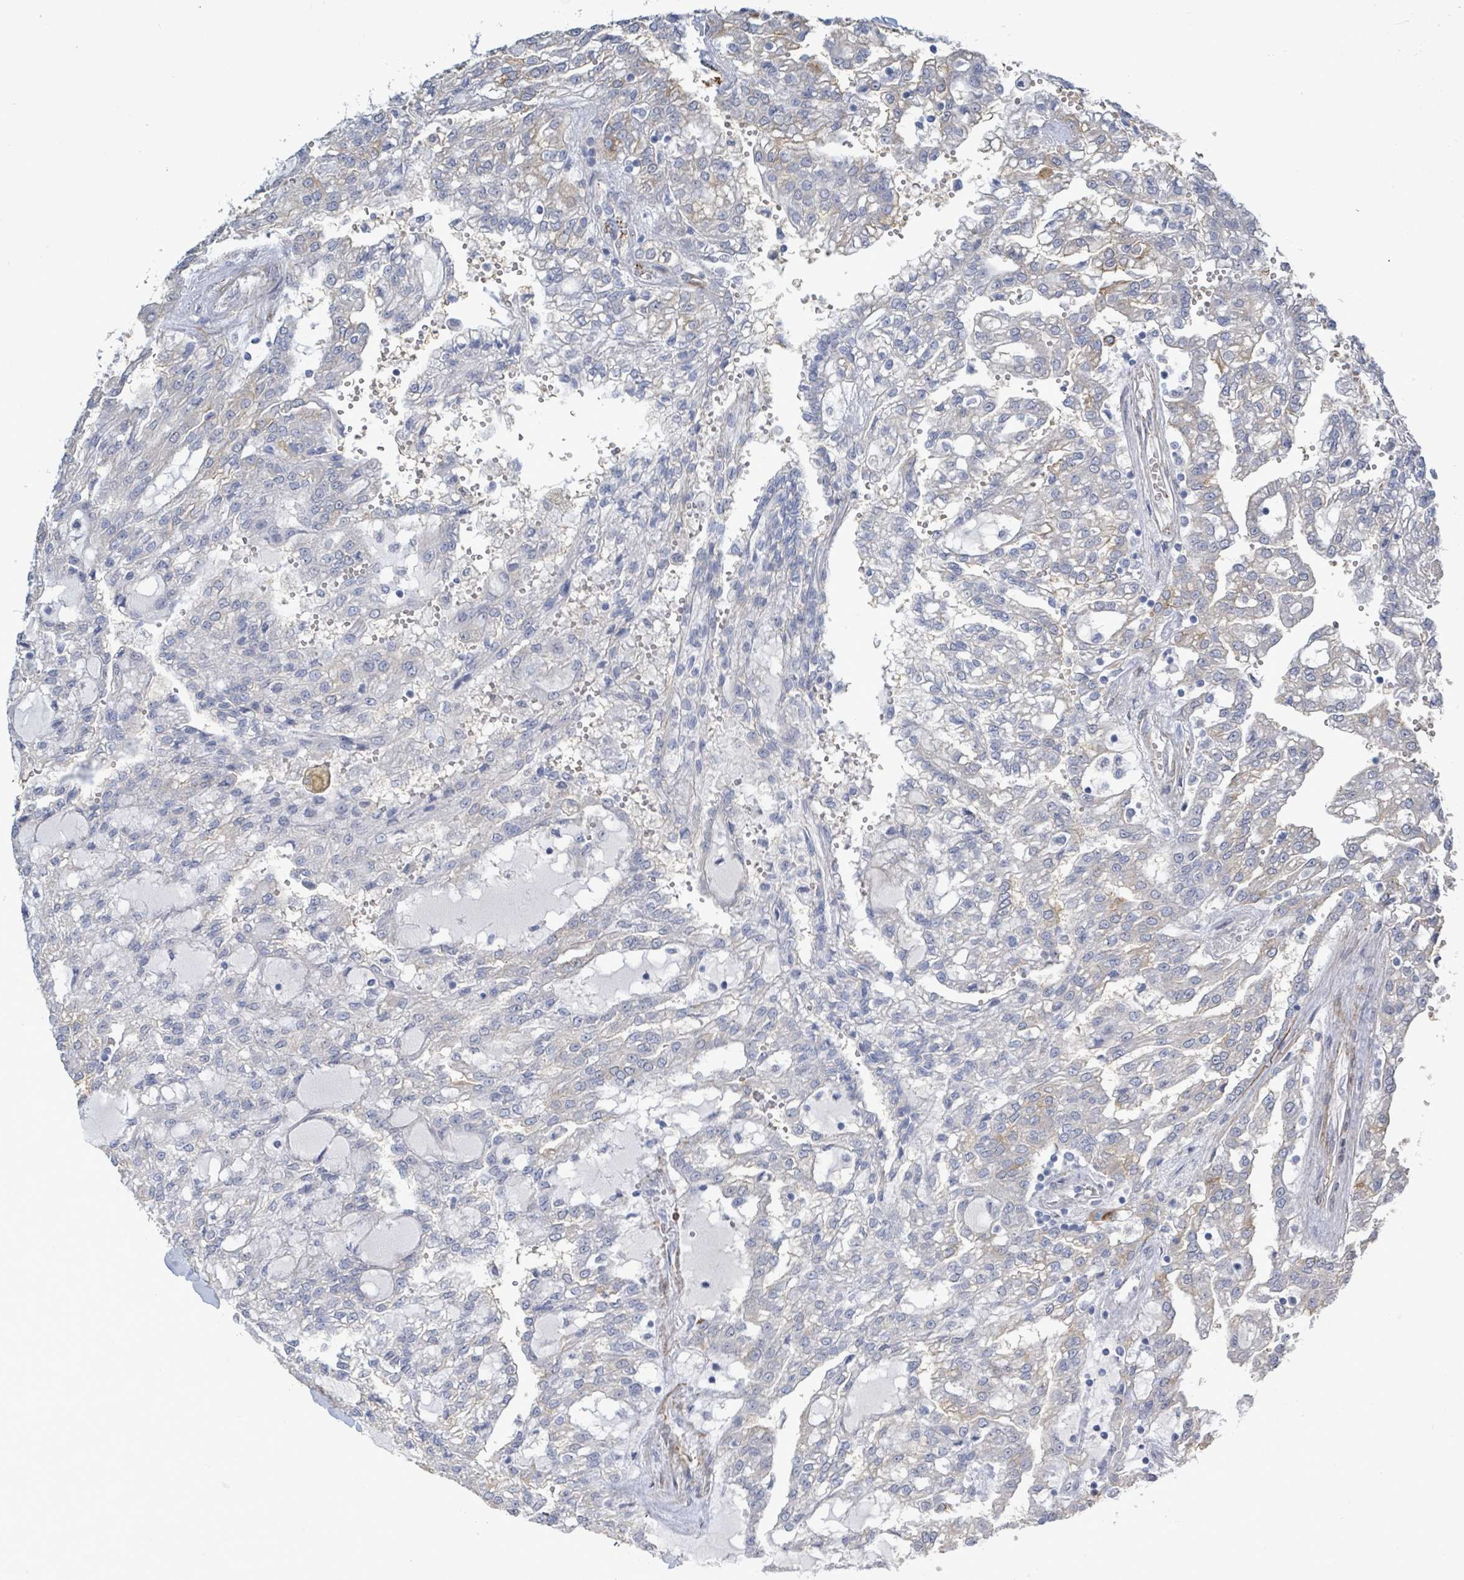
{"staining": {"intensity": "negative", "quantity": "none", "location": "none"}, "tissue": "renal cancer", "cell_type": "Tumor cells", "image_type": "cancer", "snomed": [{"axis": "morphology", "description": "Adenocarcinoma, NOS"}, {"axis": "topography", "description": "Kidney"}], "caption": "Tumor cells are negative for brown protein staining in renal cancer.", "gene": "DMRTC1B", "patient": {"sex": "male", "age": 63}}